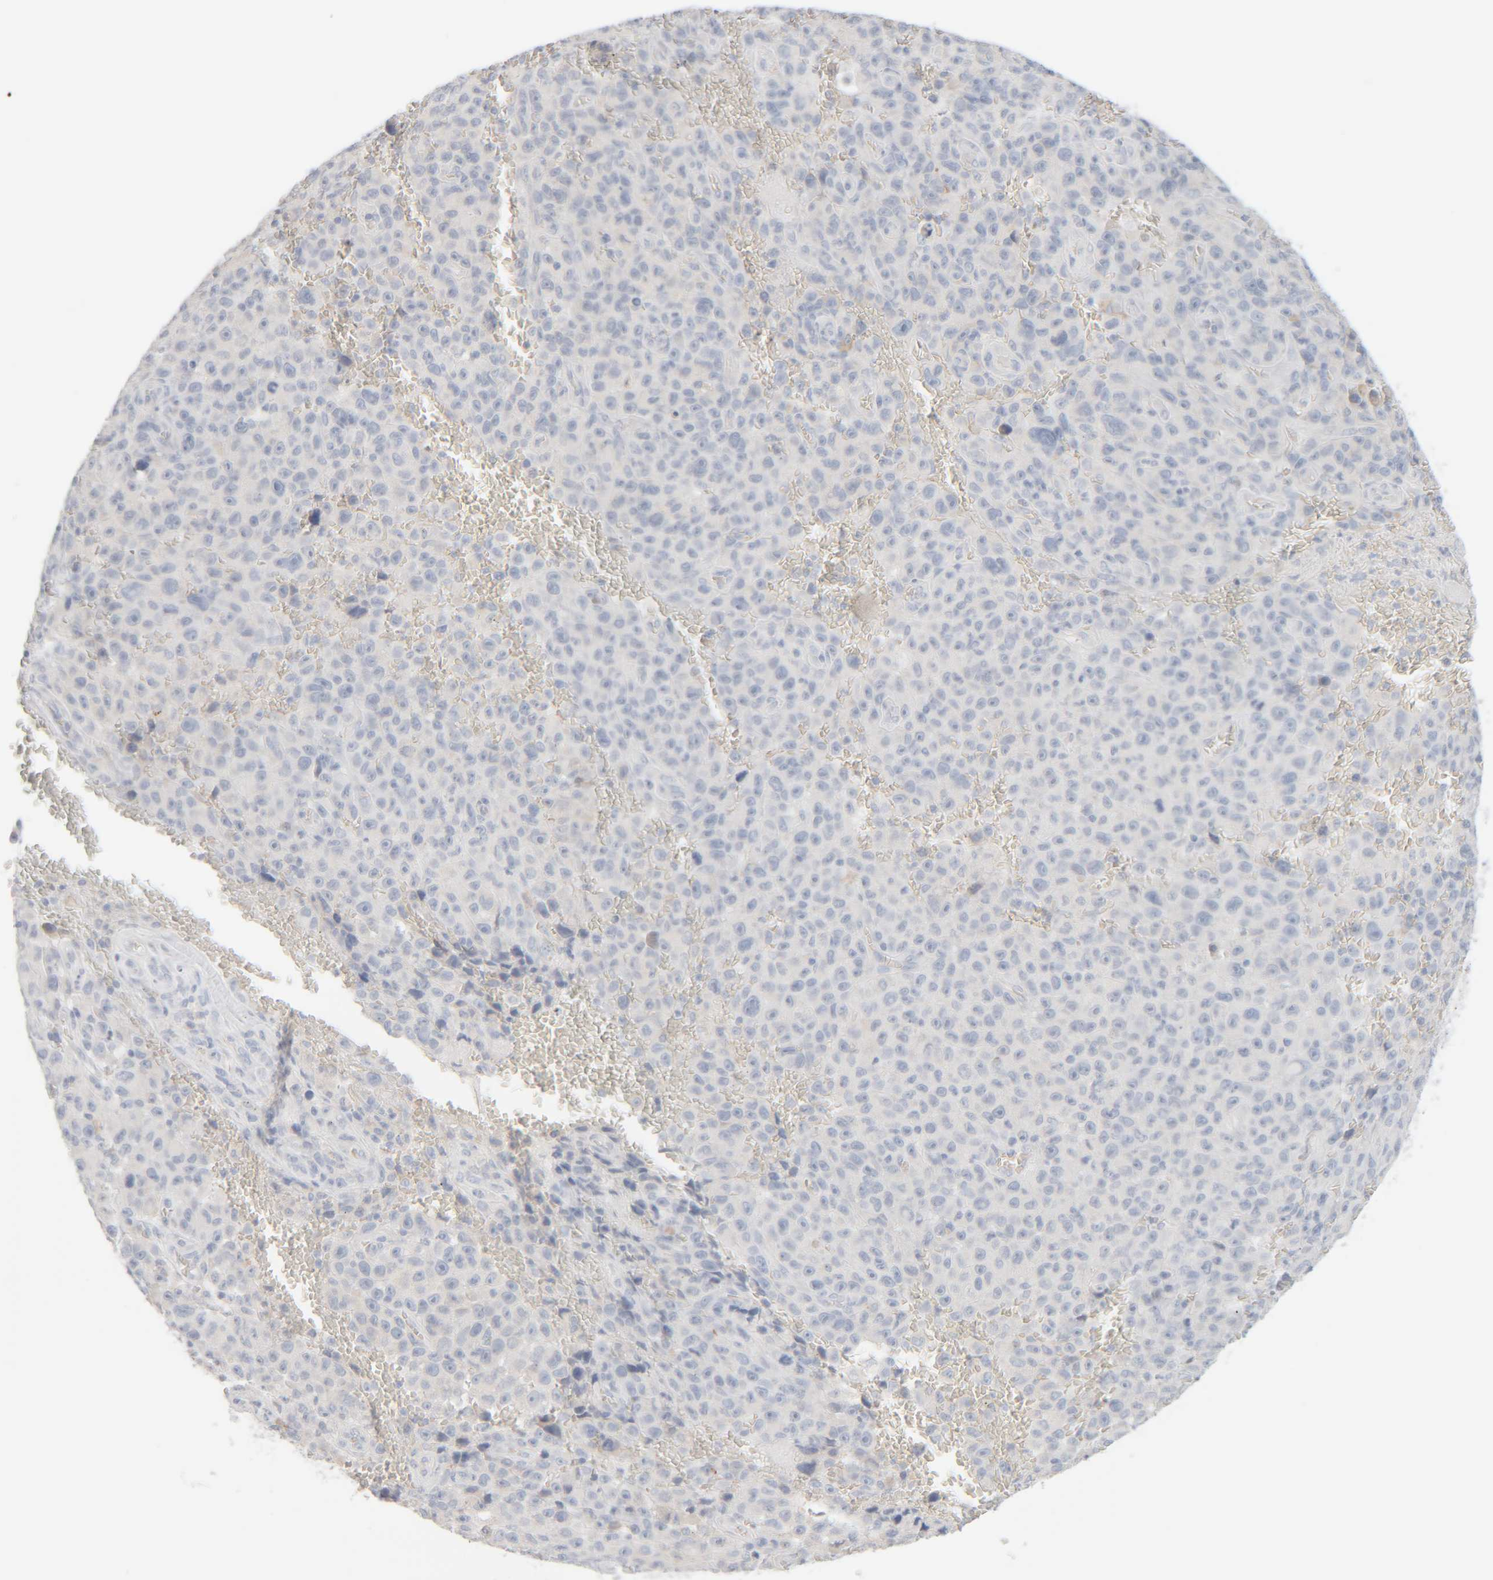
{"staining": {"intensity": "negative", "quantity": "none", "location": "none"}, "tissue": "melanoma", "cell_type": "Tumor cells", "image_type": "cancer", "snomed": [{"axis": "morphology", "description": "Malignant melanoma, NOS"}, {"axis": "topography", "description": "Skin"}], "caption": "Tumor cells show no significant protein staining in malignant melanoma.", "gene": "RIDA", "patient": {"sex": "female", "age": 82}}